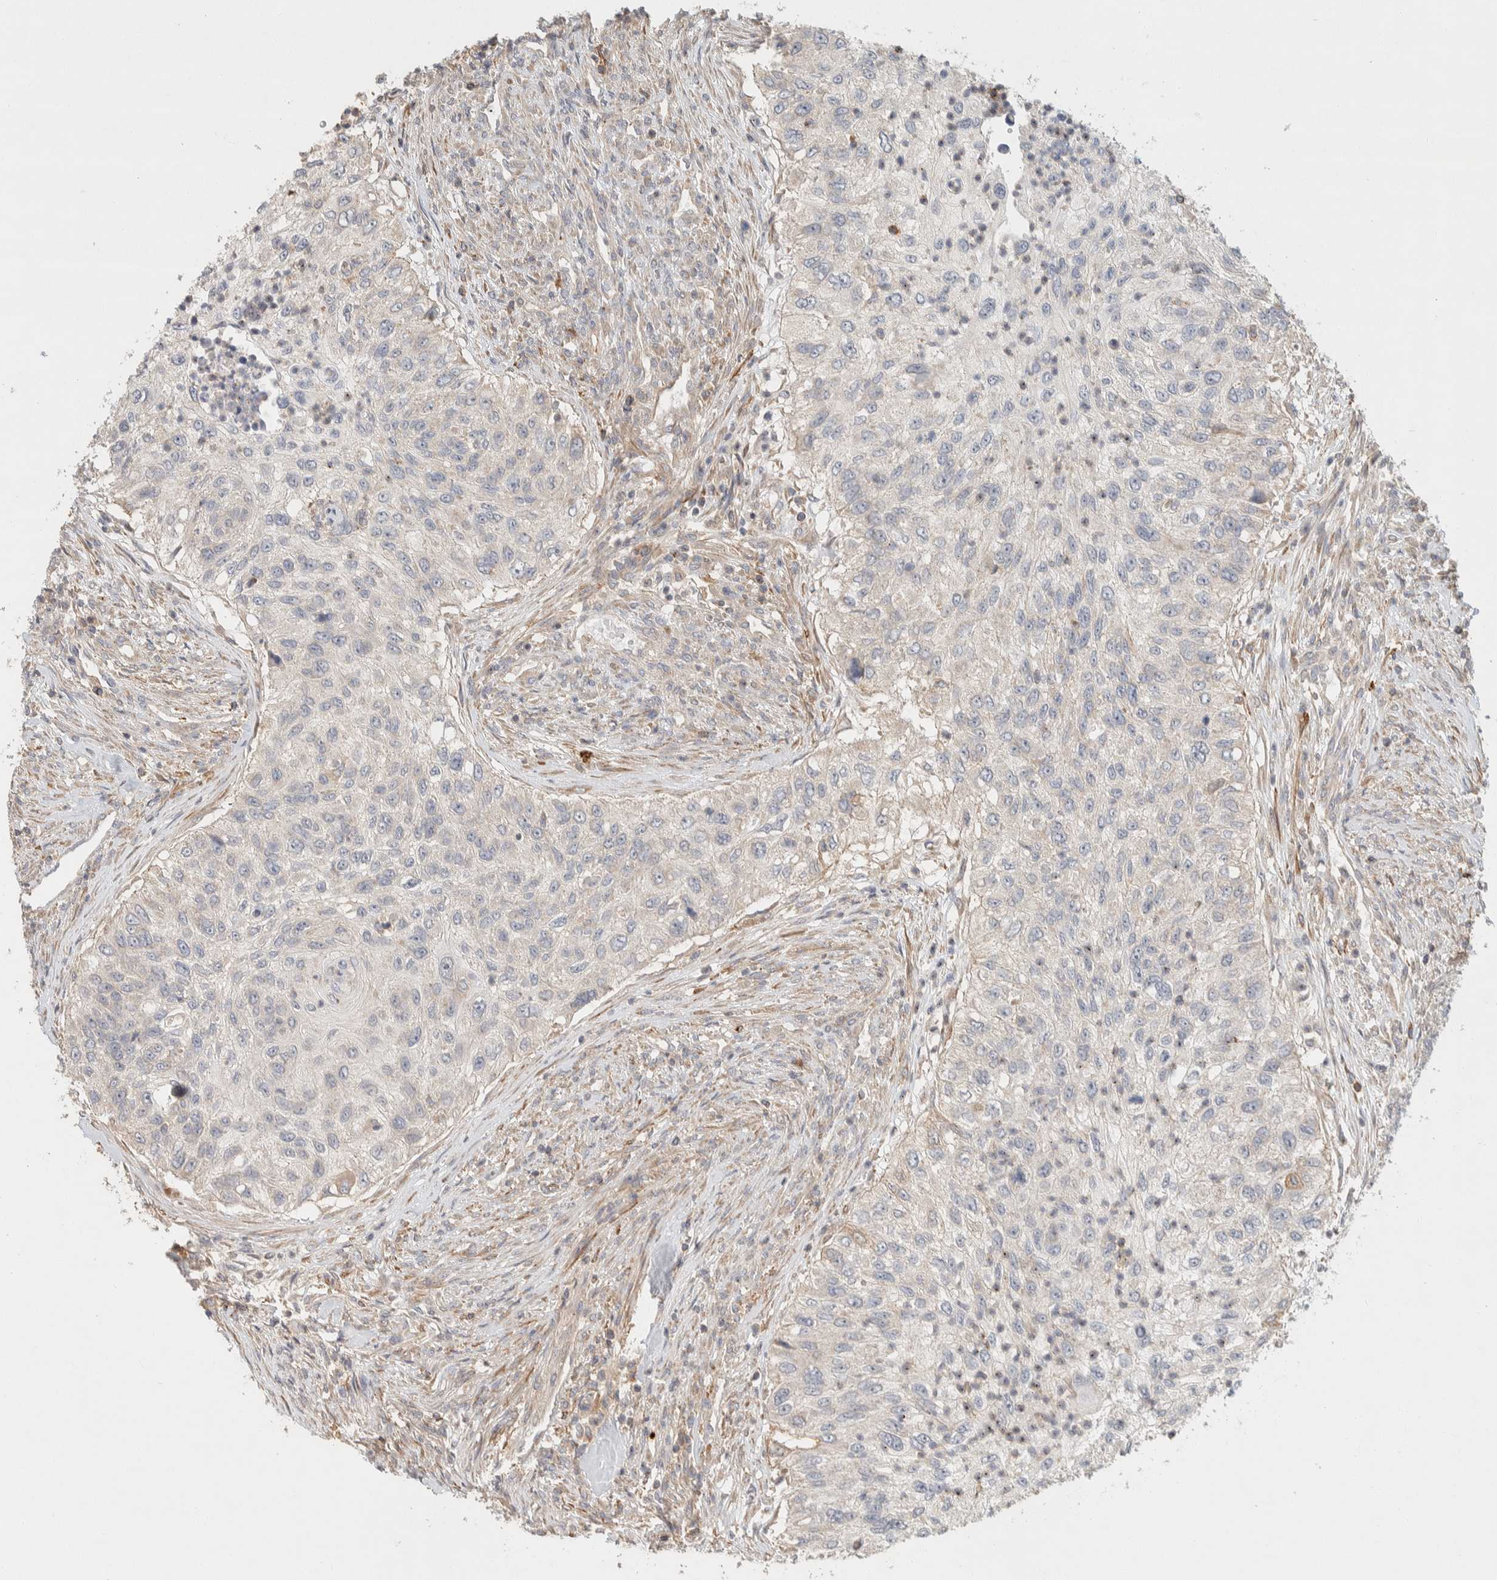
{"staining": {"intensity": "negative", "quantity": "none", "location": "none"}, "tissue": "urothelial cancer", "cell_type": "Tumor cells", "image_type": "cancer", "snomed": [{"axis": "morphology", "description": "Urothelial carcinoma, High grade"}, {"axis": "topography", "description": "Urinary bladder"}], "caption": "IHC photomicrograph of neoplastic tissue: urothelial cancer stained with DAB (3,3'-diaminobenzidine) displays no significant protein staining in tumor cells.", "gene": "KIF9", "patient": {"sex": "female", "age": 60}}